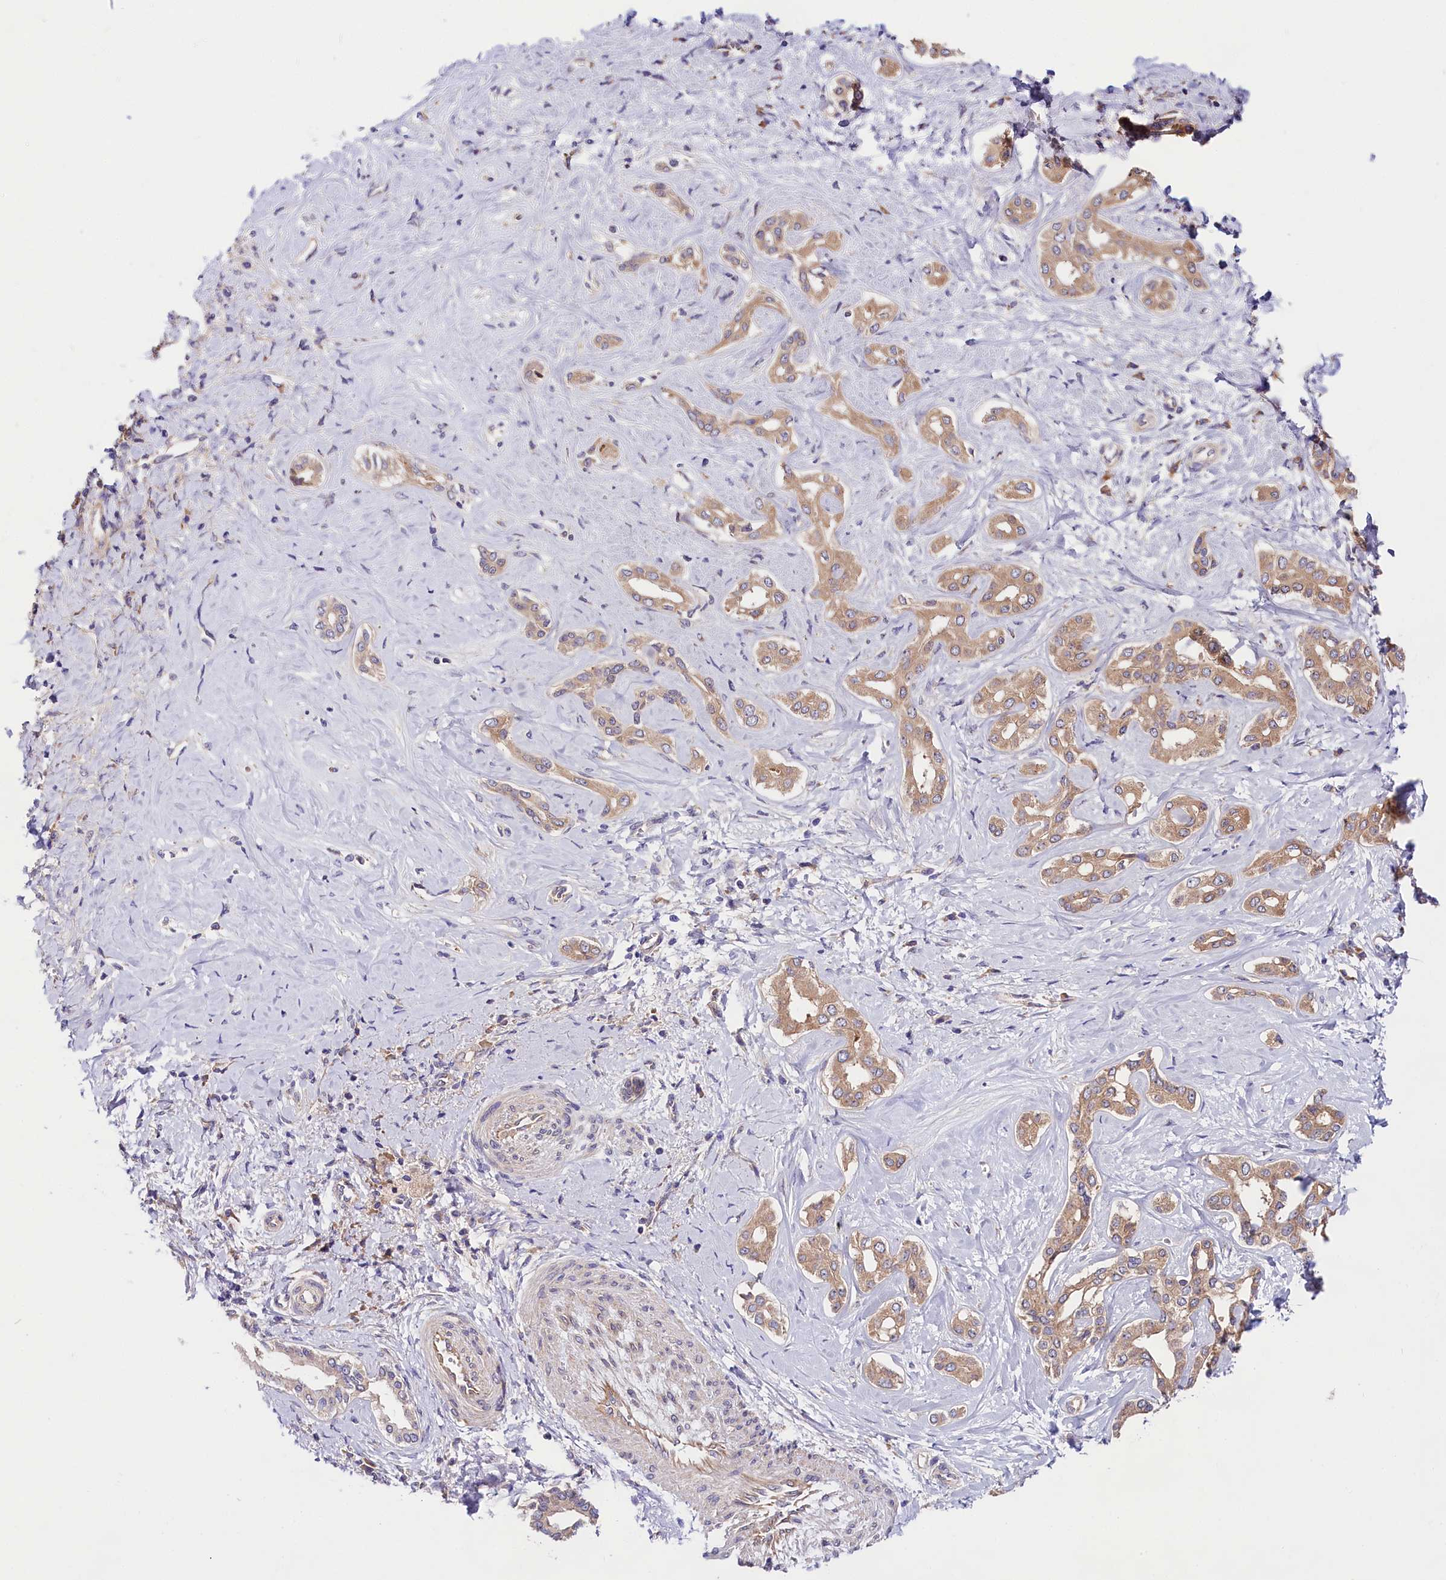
{"staining": {"intensity": "weak", "quantity": ">75%", "location": "cytoplasmic/membranous"}, "tissue": "liver cancer", "cell_type": "Tumor cells", "image_type": "cancer", "snomed": [{"axis": "morphology", "description": "Cholangiocarcinoma"}, {"axis": "topography", "description": "Liver"}], "caption": "Immunohistochemical staining of human liver cancer demonstrates low levels of weak cytoplasmic/membranous staining in about >75% of tumor cells. (brown staining indicates protein expression, while blue staining denotes nuclei).", "gene": "SPG11", "patient": {"sex": "female", "age": 77}}